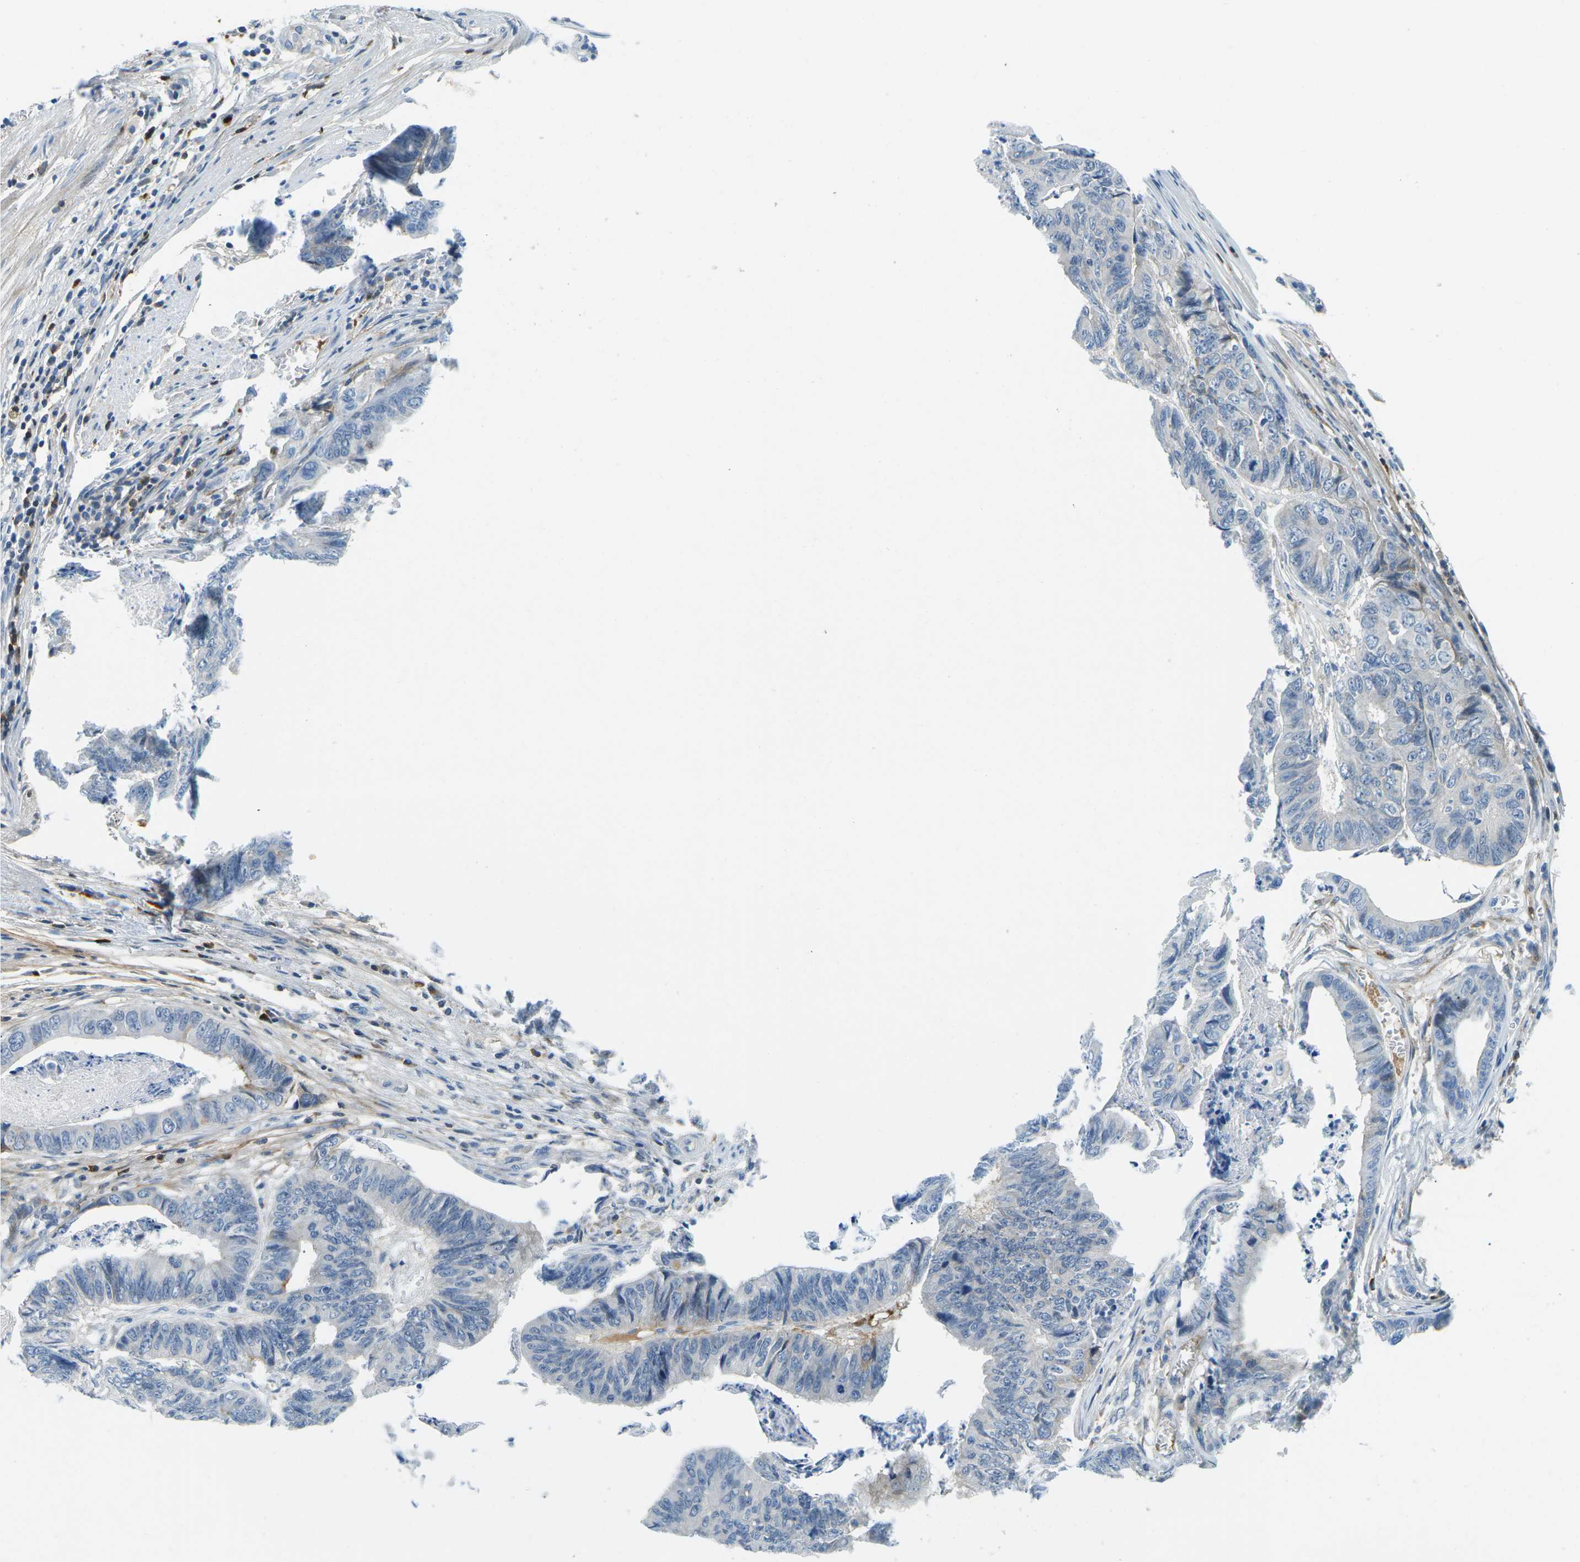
{"staining": {"intensity": "negative", "quantity": "none", "location": "none"}, "tissue": "stomach cancer", "cell_type": "Tumor cells", "image_type": "cancer", "snomed": [{"axis": "morphology", "description": "Adenocarcinoma, NOS"}, {"axis": "topography", "description": "Stomach, lower"}], "caption": "Photomicrograph shows no significant protein positivity in tumor cells of stomach cancer (adenocarcinoma).", "gene": "CFB", "patient": {"sex": "male", "age": 77}}